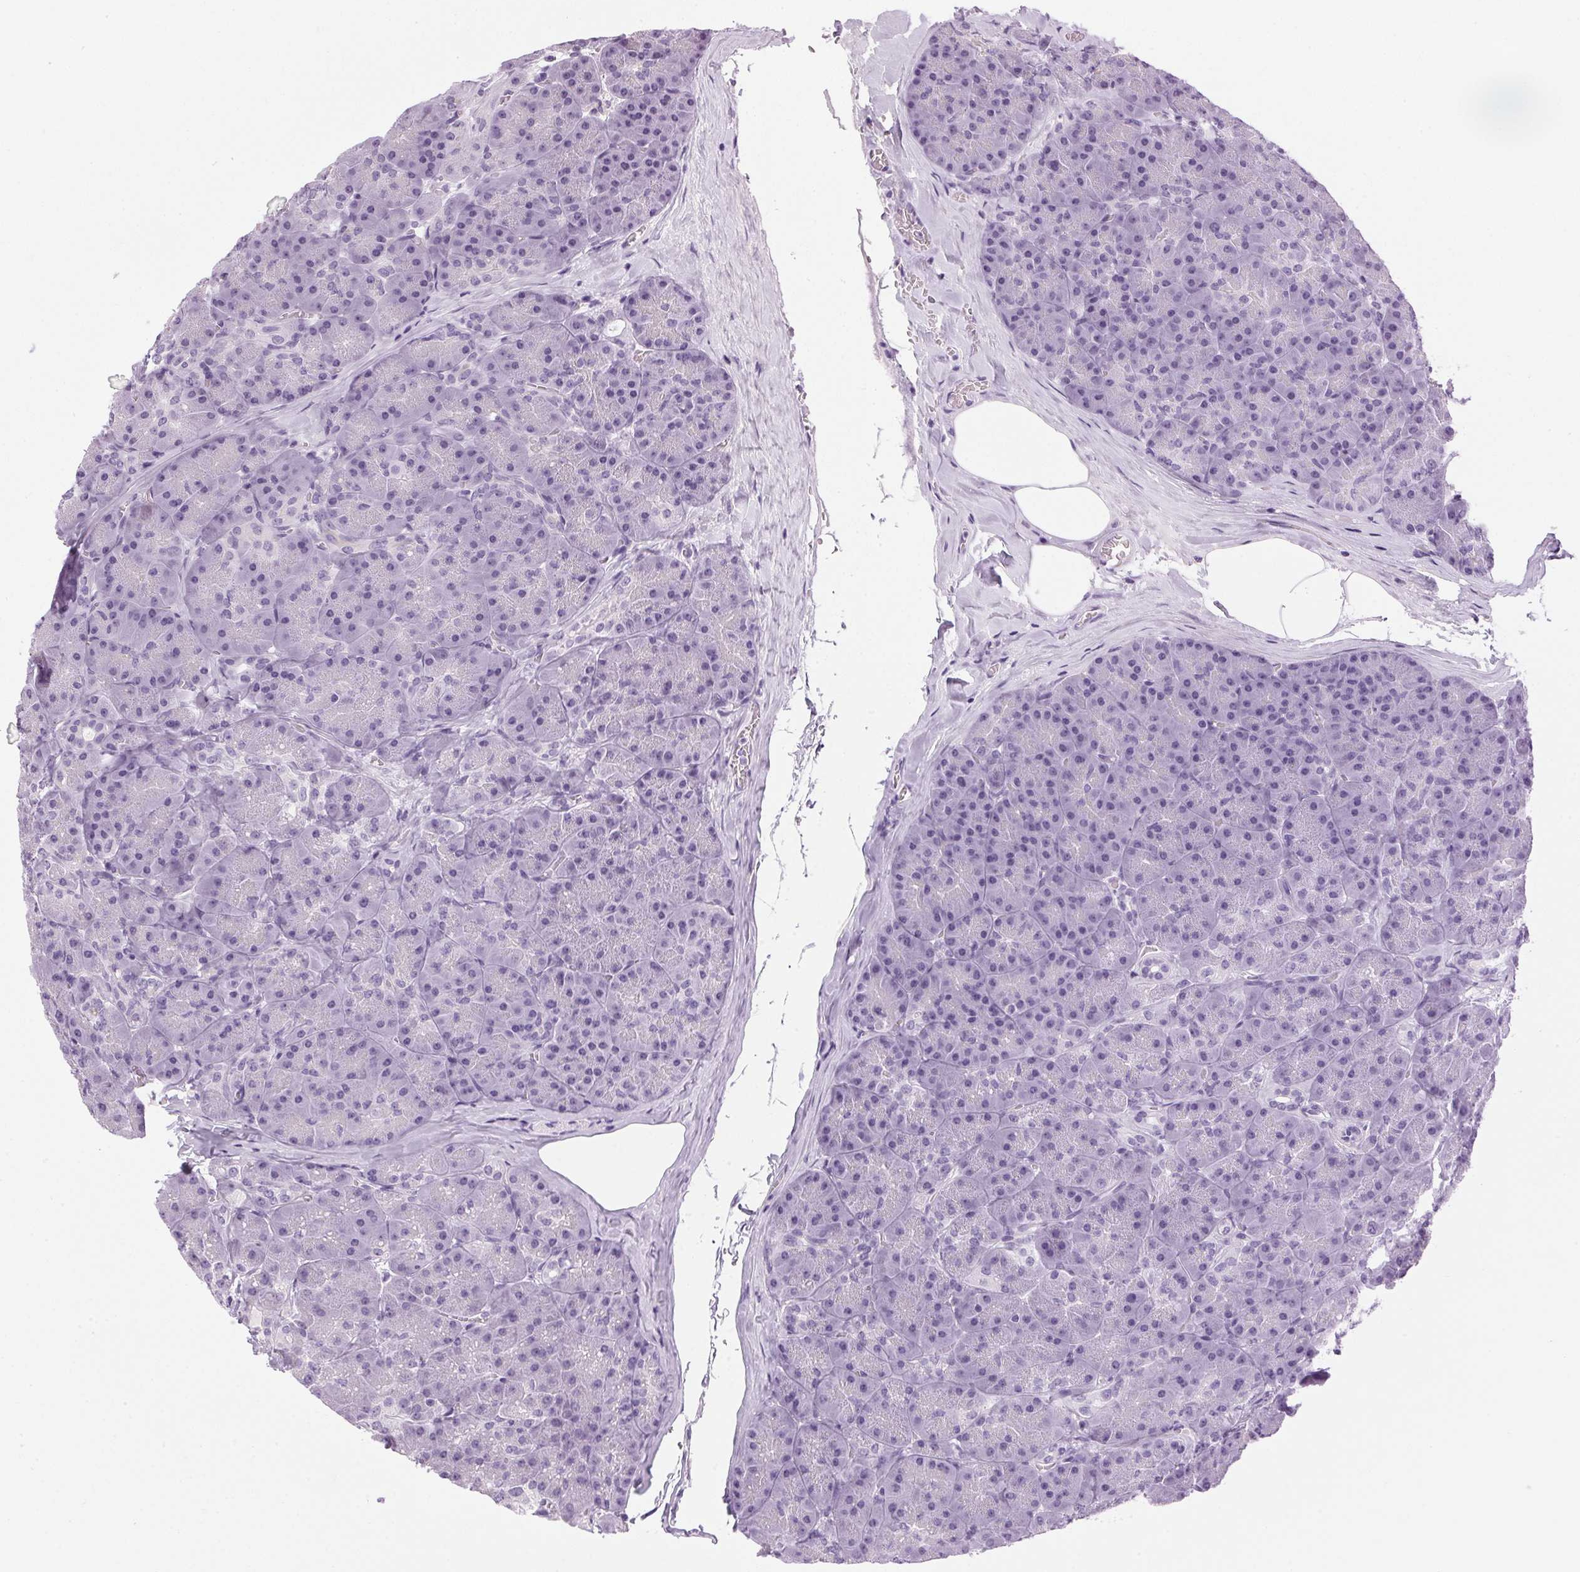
{"staining": {"intensity": "negative", "quantity": "none", "location": "none"}, "tissue": "pancreas", "cell_type": "Exocrine glandular cells", "image_type": "normal", "snomed": [{"axis": "morphology", "description": "Normal tissue, NOS"}, {"axis": "topography", "description": "Pancreas"}], "caption": "Immunohistochemistry micrograph of benign pancreas: human pancreas stained with DAB reveals no significant protein positivity in exocrine glandular cells.", "gene": "SP7", "patient": {"sex": "male", "age": 57}}